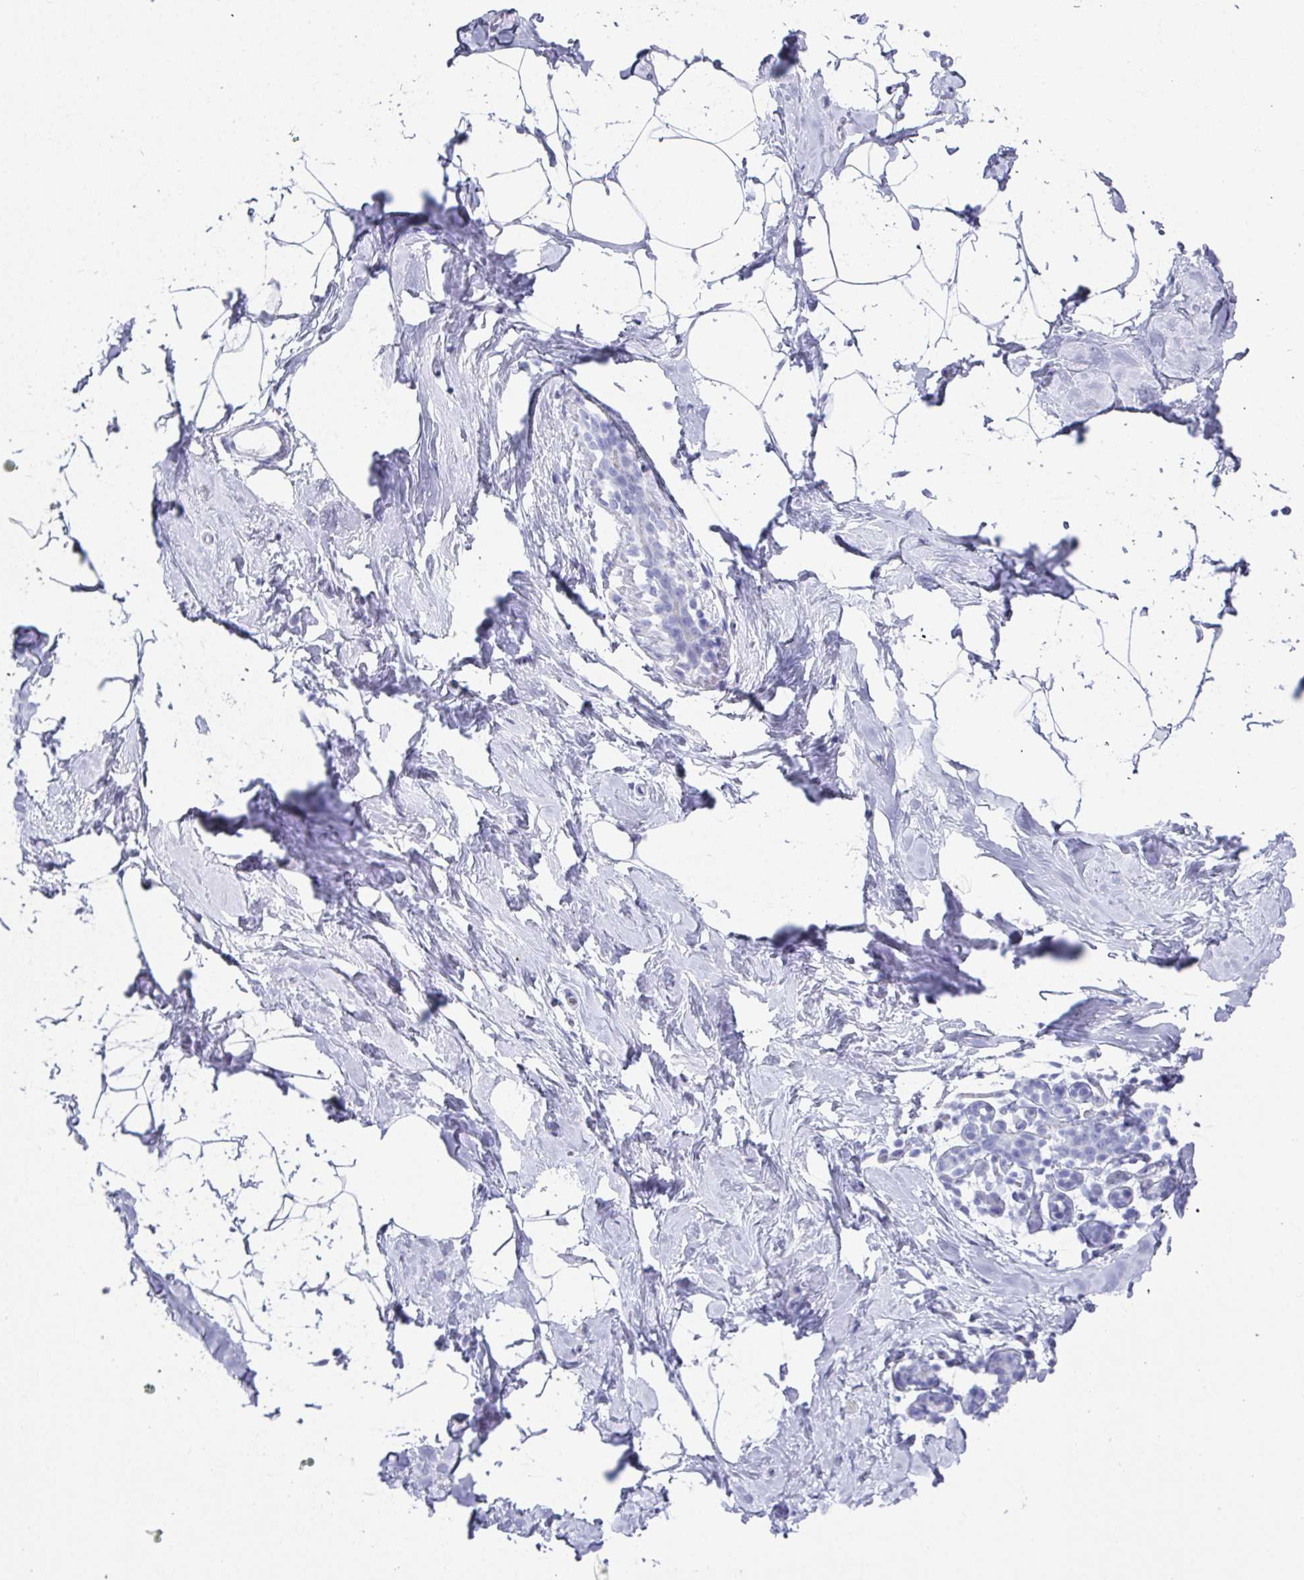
{"staining": {"intensity": "negative", "quantity": "none", "location": "none"}, "tissue": "breast", "cell_type": "Adipocytes", "image_type": "normal", "snomed": [{"axis": "morphology", "description": "Normal tissue, NOS"}, {"axis": "topography", "description": "Breast"}], "caption": "DAB (3,3'-diaminobenzidine) immunohistochemical staining of normal breast exhibits no significant staining in adipocytes.", "gene": "SYCP1", "patient": {"sex": "female", "age": 32}}